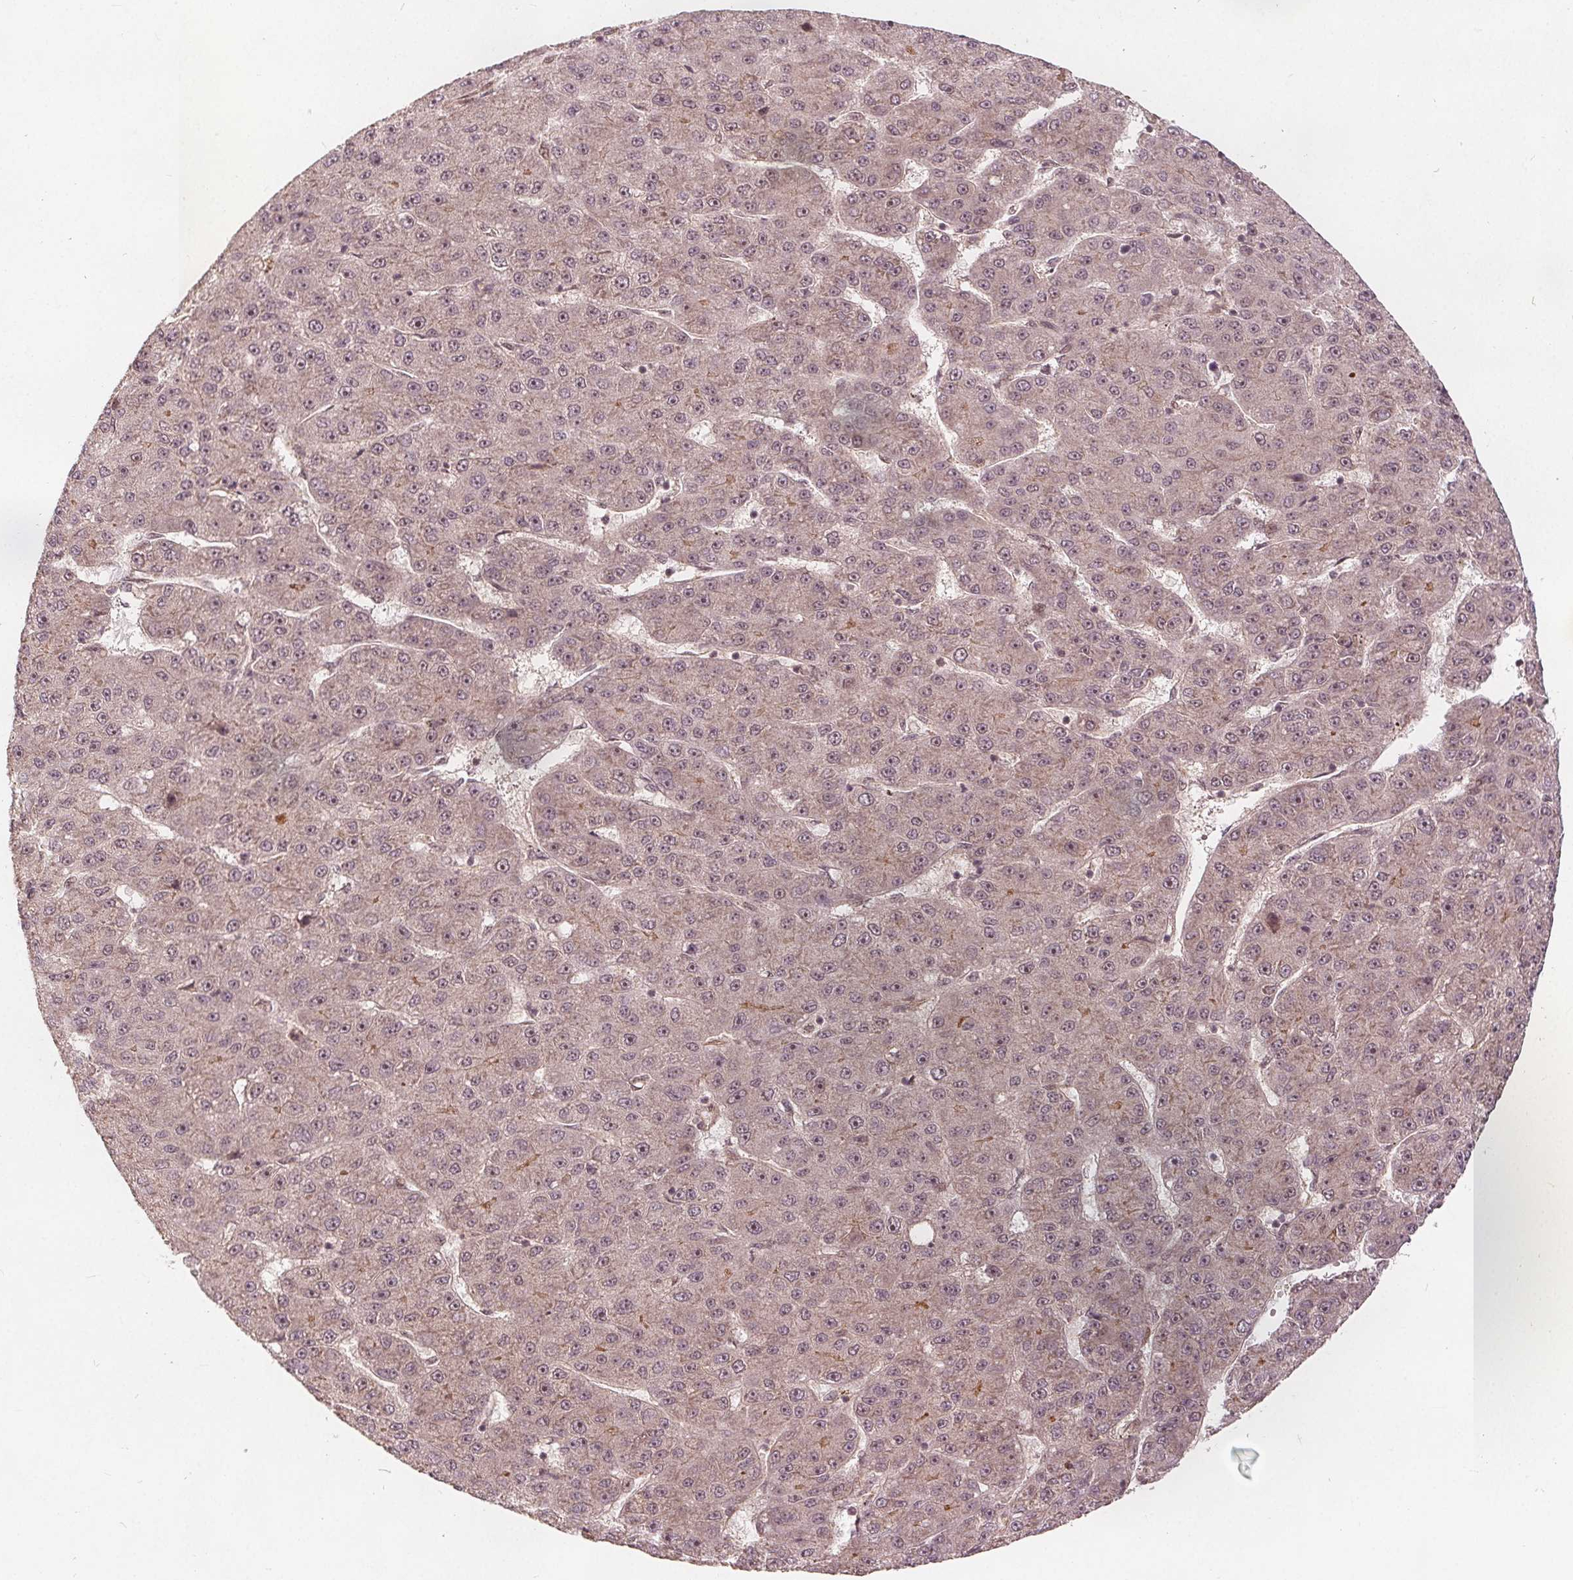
{"staining": {"intensity": "negative", "quantity": "none", "location": "none"}, "tissue": "liver cancer", "cell_type": "Tumor cells", "image_type": "cancer", "snomed": [{"axis": "morphology", "description": "Carcinoma, Hepatocellular, NOS"}, {"axis": "topography", "description": "Liver"}], "caption": "The histopathology image exhibits no significant staining in tumor cells of liver cancer (hepatocellular carcinoma).", "gene": "PPP1CB", "patient": {"sex": "male", "age": 67}}